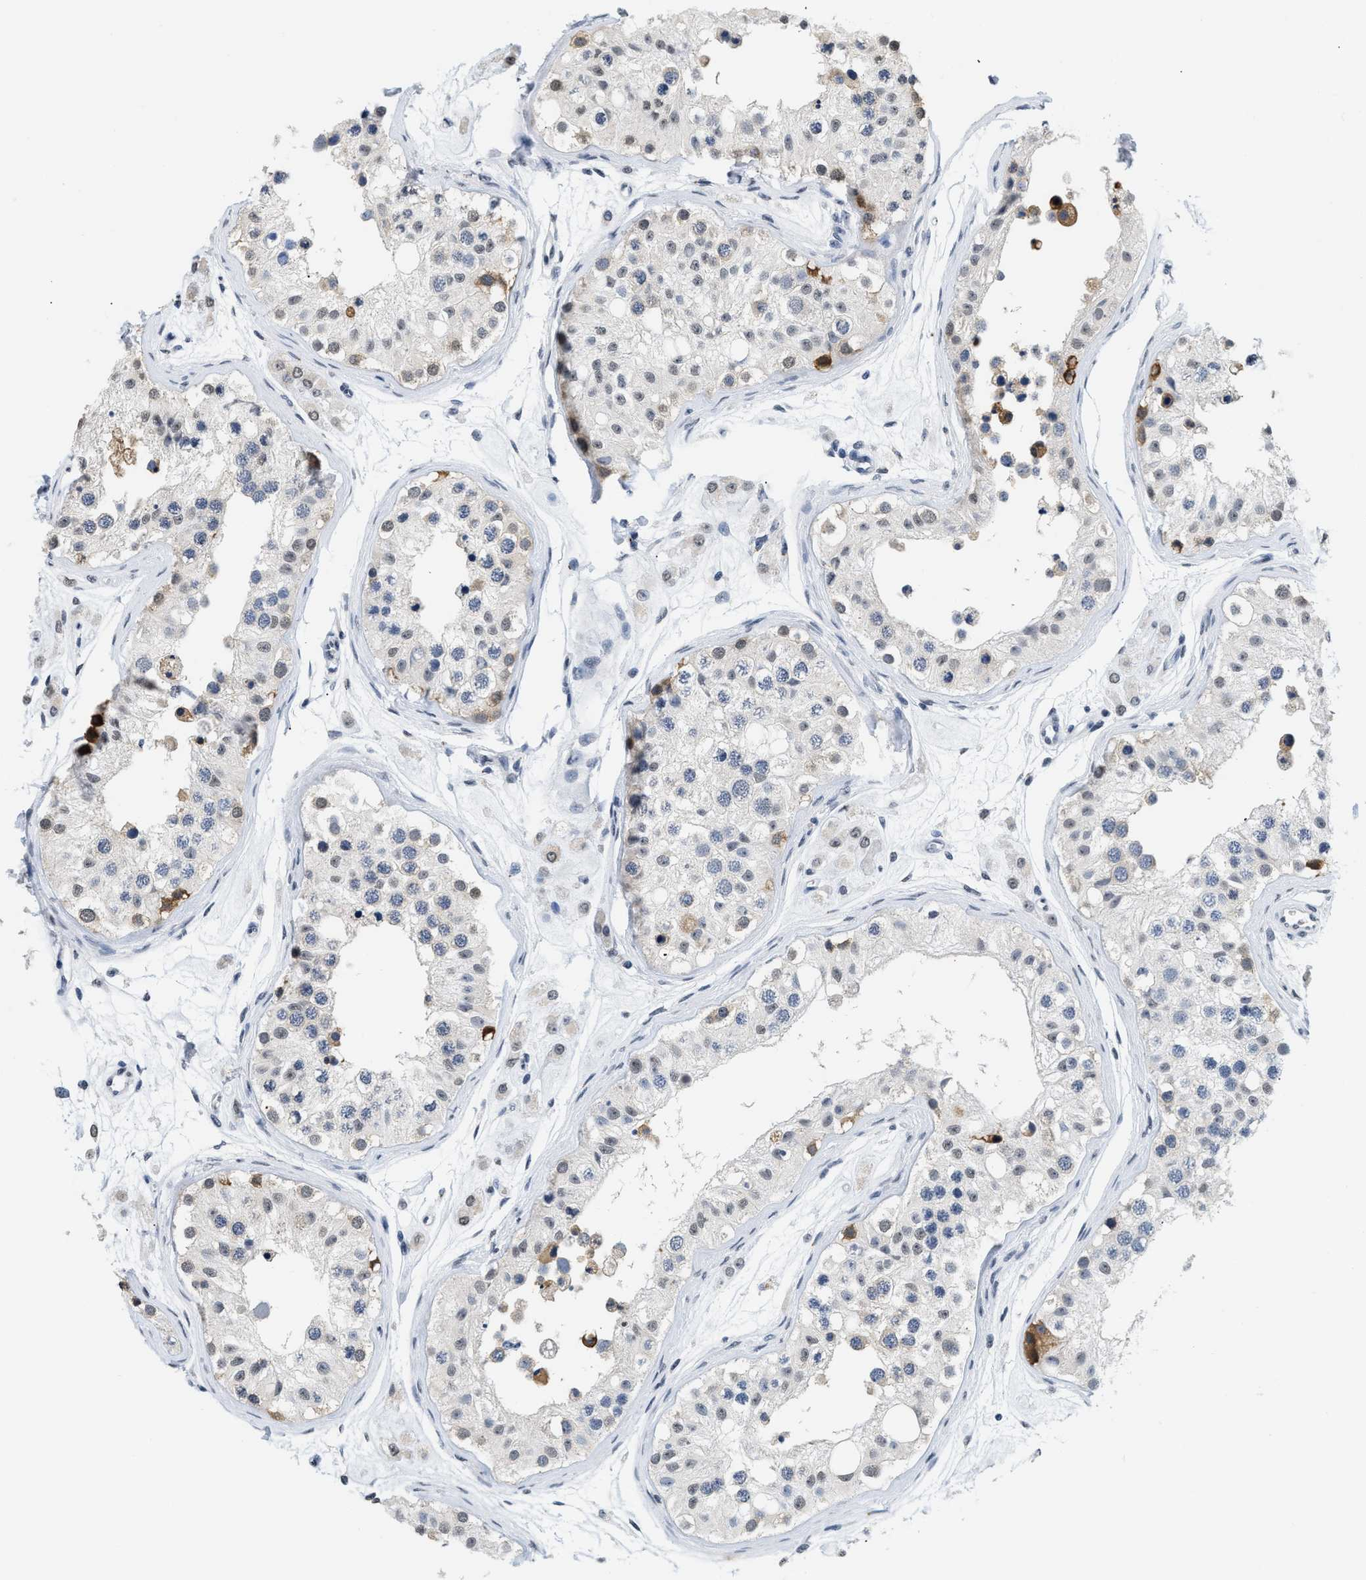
{"staining": {"intensity": "moderate", "quantity": "<25%", "location": "cytoplasmic/membranous"}, "tissue": "testis", "cell_type": "Cells in seminiferous ducts", "image_type": "normal", "snomed": [{"axis": "morphology", "description": "Normal tissue, NOS"}, {"axis": "morphology", "description": "Adenocarcinoma, metastatic, NOS"}, {"axis": "topography", "description": "Testis"}], "caption": "Immunohistochemistry (IHC) staining of unremarkable testis, which demonstrates low levels of moderate cytoplasmic/membranous positivity in about <25% of cells in seminiferous ducts indicating moderate cytoplasmic/membranous protein positivity. The staining was performed using DAB (brown) for protein detection and nuclei were counterstained in hematoxylin (blue).", "gene": "RAF1", "patient": {"sex": "male", "age": 26}}